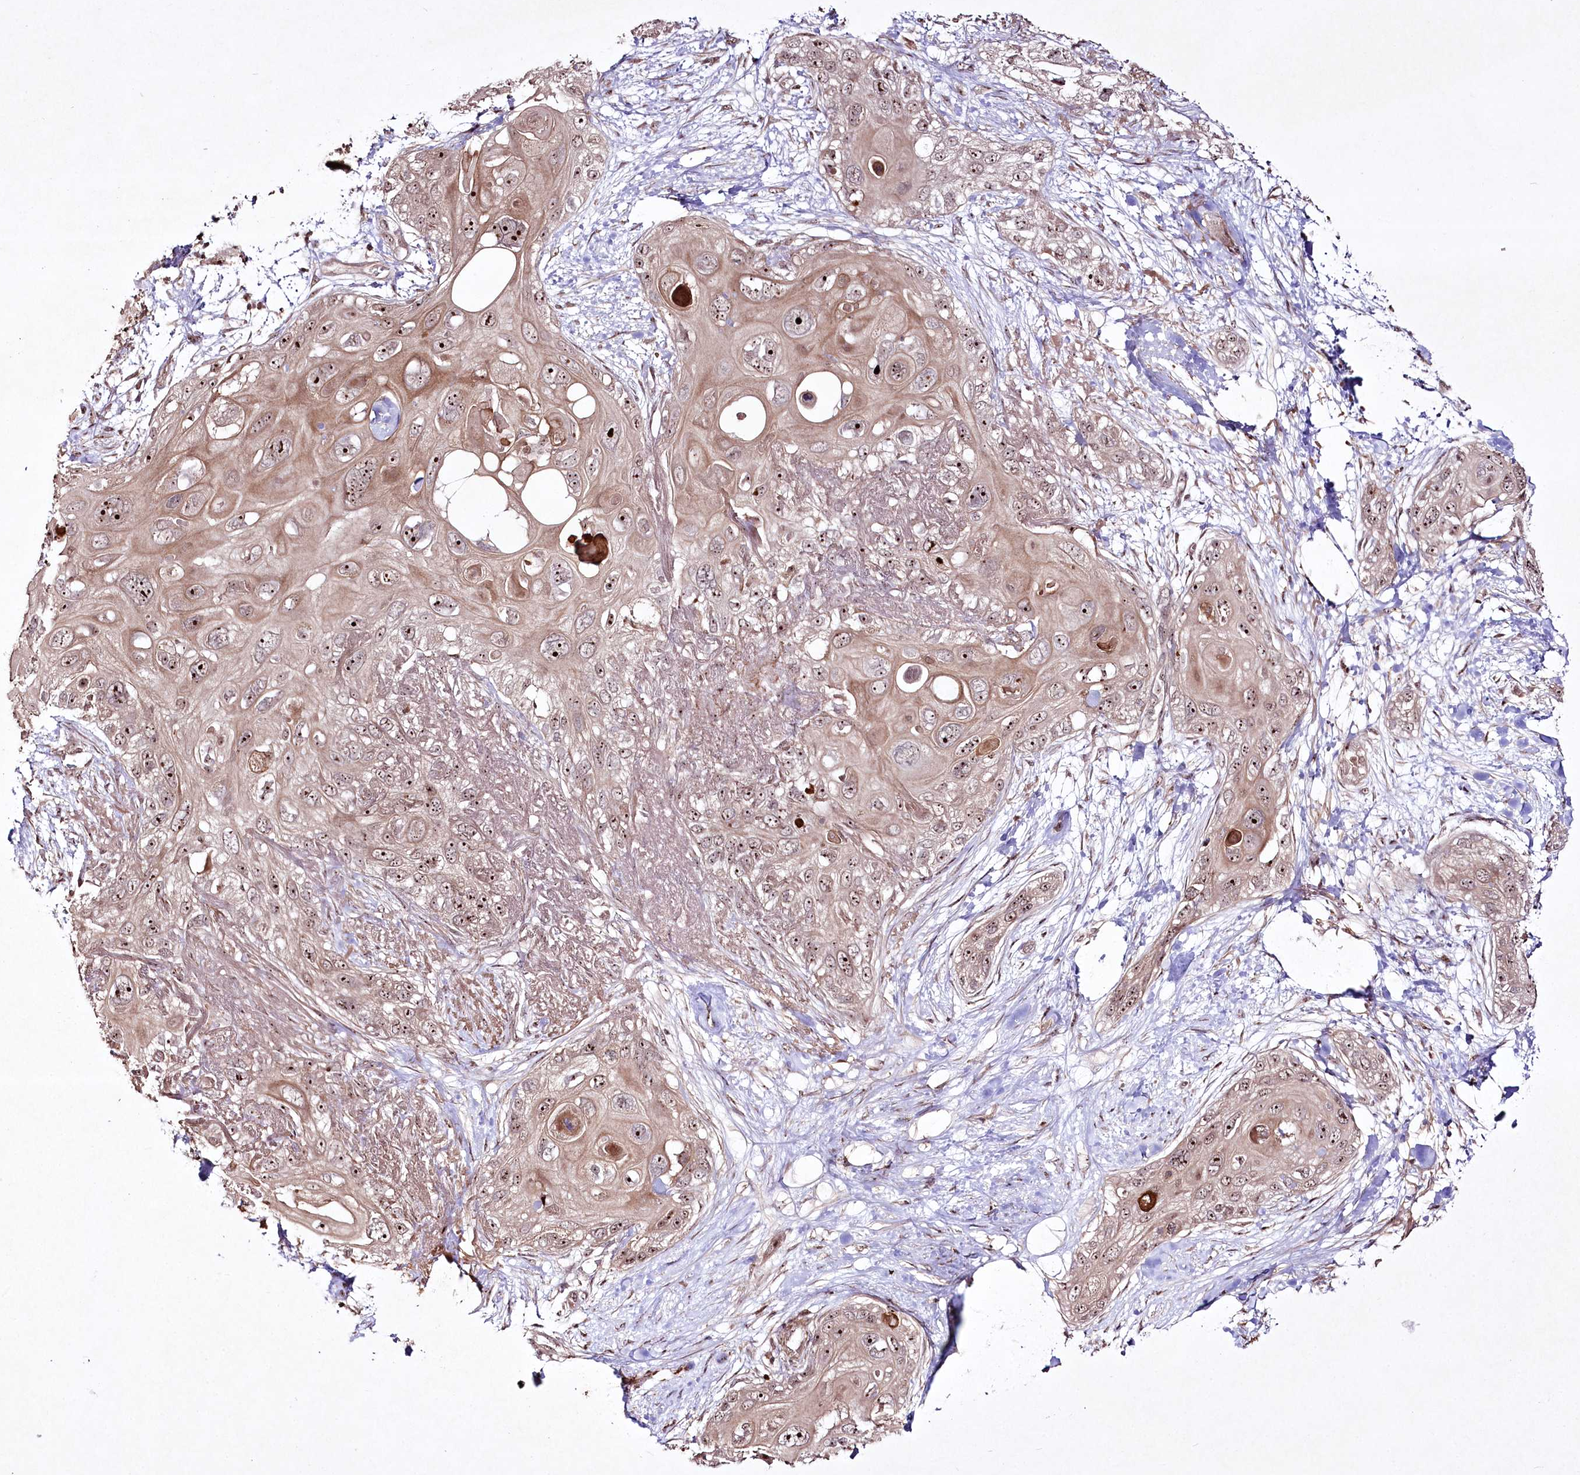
{"staining": {"intensity": "moderate", "quantity": ">75%", "location": "nuclear"}, "tissue": "skin cancer", "cell_type": "Tumor cells", "image_type": "cancer", "snomed": [{"axis": "morphology", "description": "Normal tissue, NOS"}, {"axis": "morphology", "description": "Squamous cell carcinoma, NOS"}, {"axis": "topography", "description": "Skin"}], "caption": "This histopathology image reveals skin squamous cell carcinoma stained with IHC to label a protein in brown. The nuclear of tumor cells show moderate positivity for the protein. Nuclei are counter-stained blue.", "gene": "CCDC59", "patient": {"sex": "male", "age": 72}}